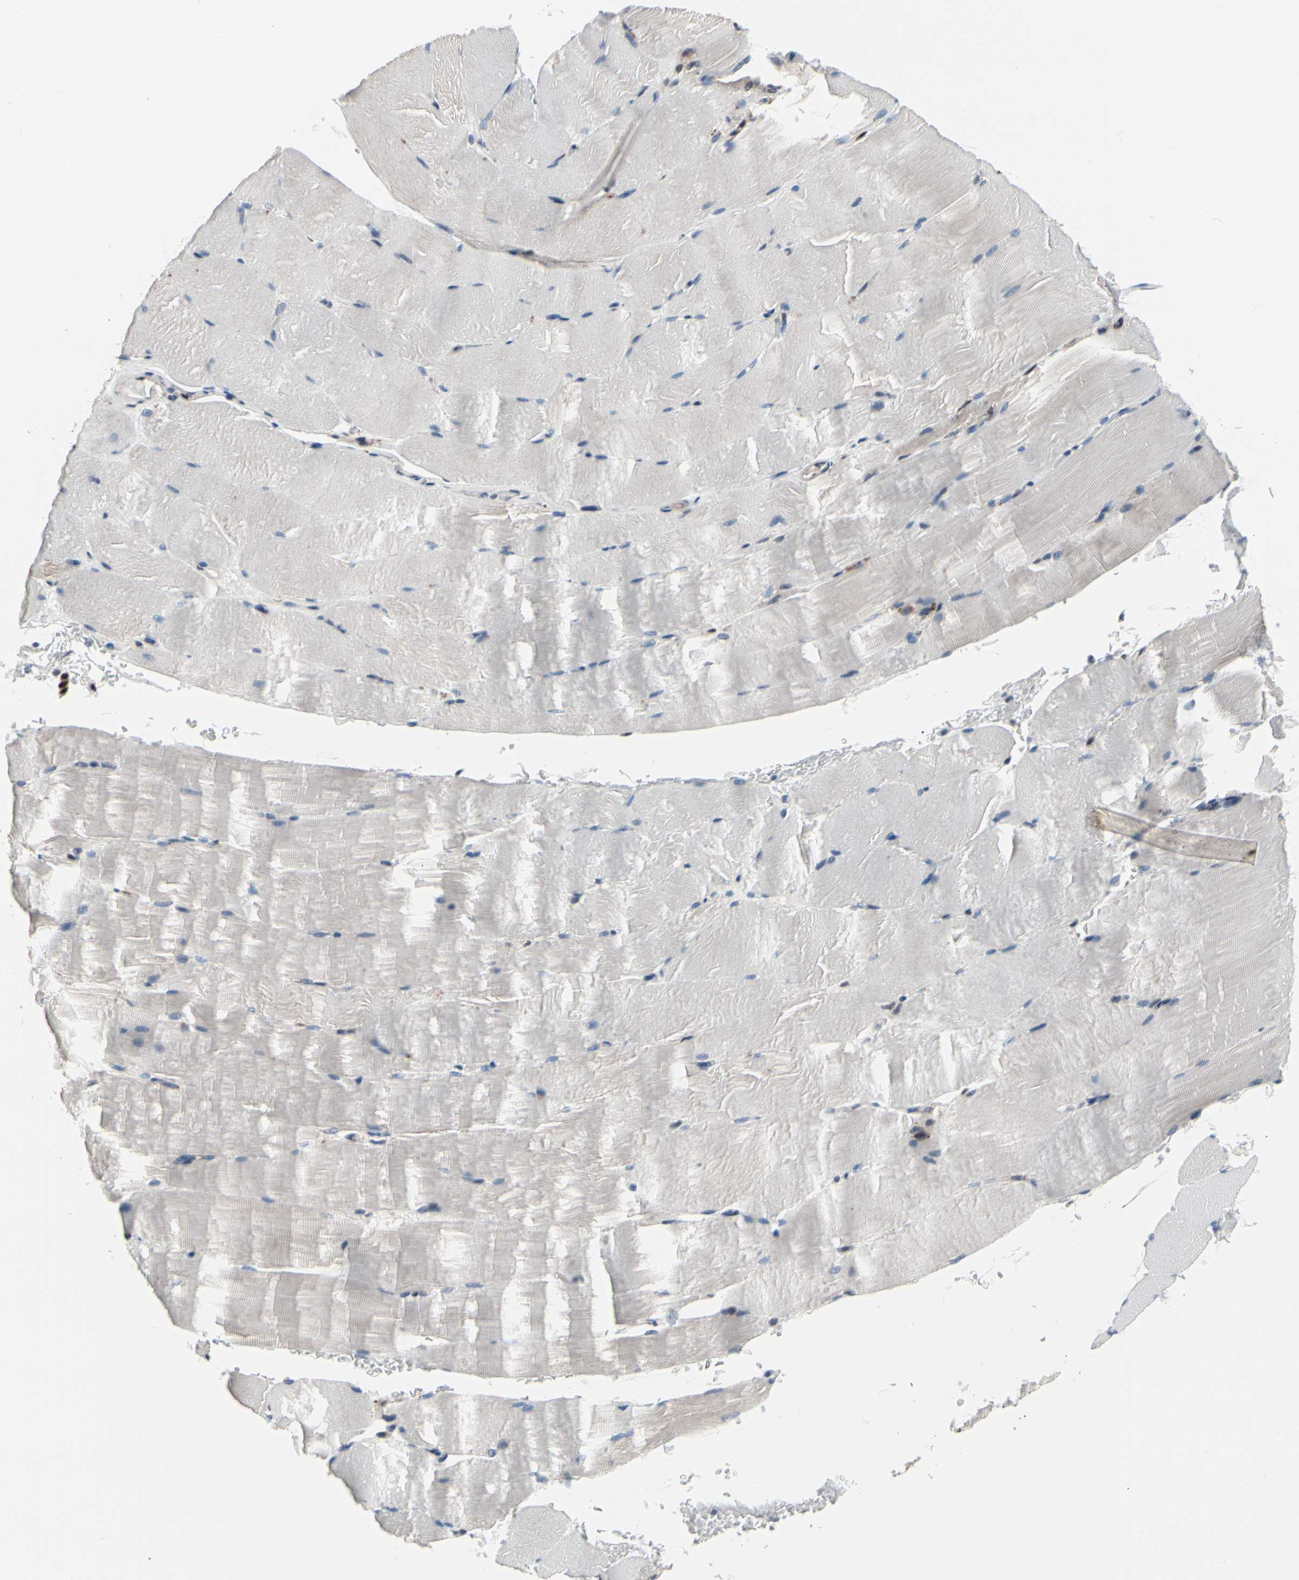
{"staining": {"intensity": "negative", "quantity": "none", "location": "none"}, "tissue": "skeletal muscle", "cell_type": "Myocytes", "image_type": "normal", "snomed": [{"axis": "morphology", "description": "Normal tissue, NOS"}, {"axis": "topography", "description": "Skeletal muscle"}, {"axis": "topography", "description": "Parathyroid gland"}], "caption": "A high-resolution micrograph shows IHC staining of benign skeletal muscle, which shows no significant positivity in myocytes.", "gene": "TXN", "patient": {"sex": "female", "age": 37}}